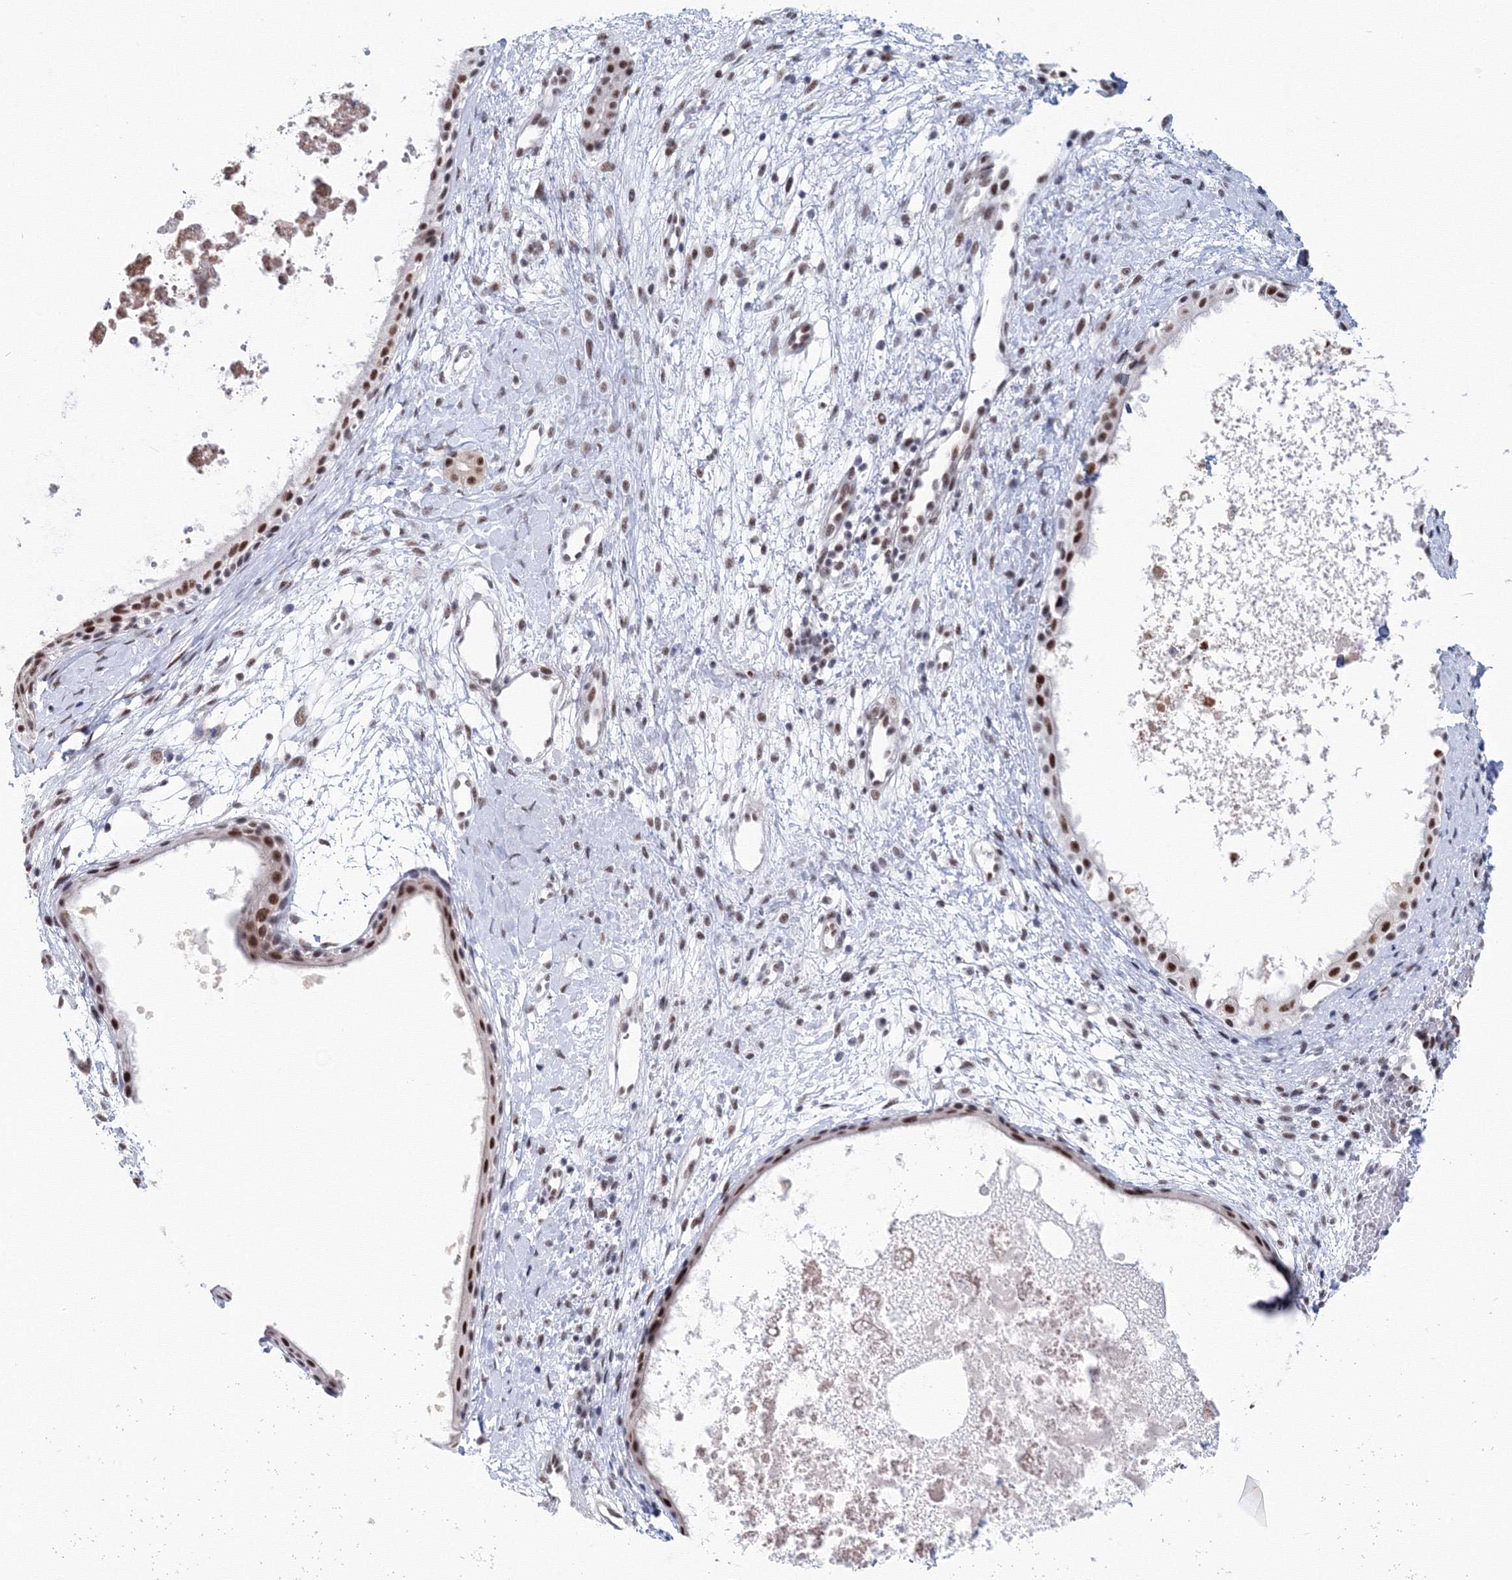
{"staining": {"intensity": "moderate", "quantity": ">75%", "location": "nuclear"}, "tissue": "nasopharynx", "cell_type": "Respiratory epithelial cells", "image_type": "normal", "snomed": [{"axis": "morphology", "description": "Normal tissue, NOS"}, {"axis": "topography", "description": "Nasopharynx"}], "caption": "A medium amount of moderate nuclear staining is seen in approximately >75% of respiratory epithelial cells in unremarkable nasopharynx. Nuclei are stained in blue.", "gene": "SF3B6", "patient": {"sex": "male", "age": 22}}